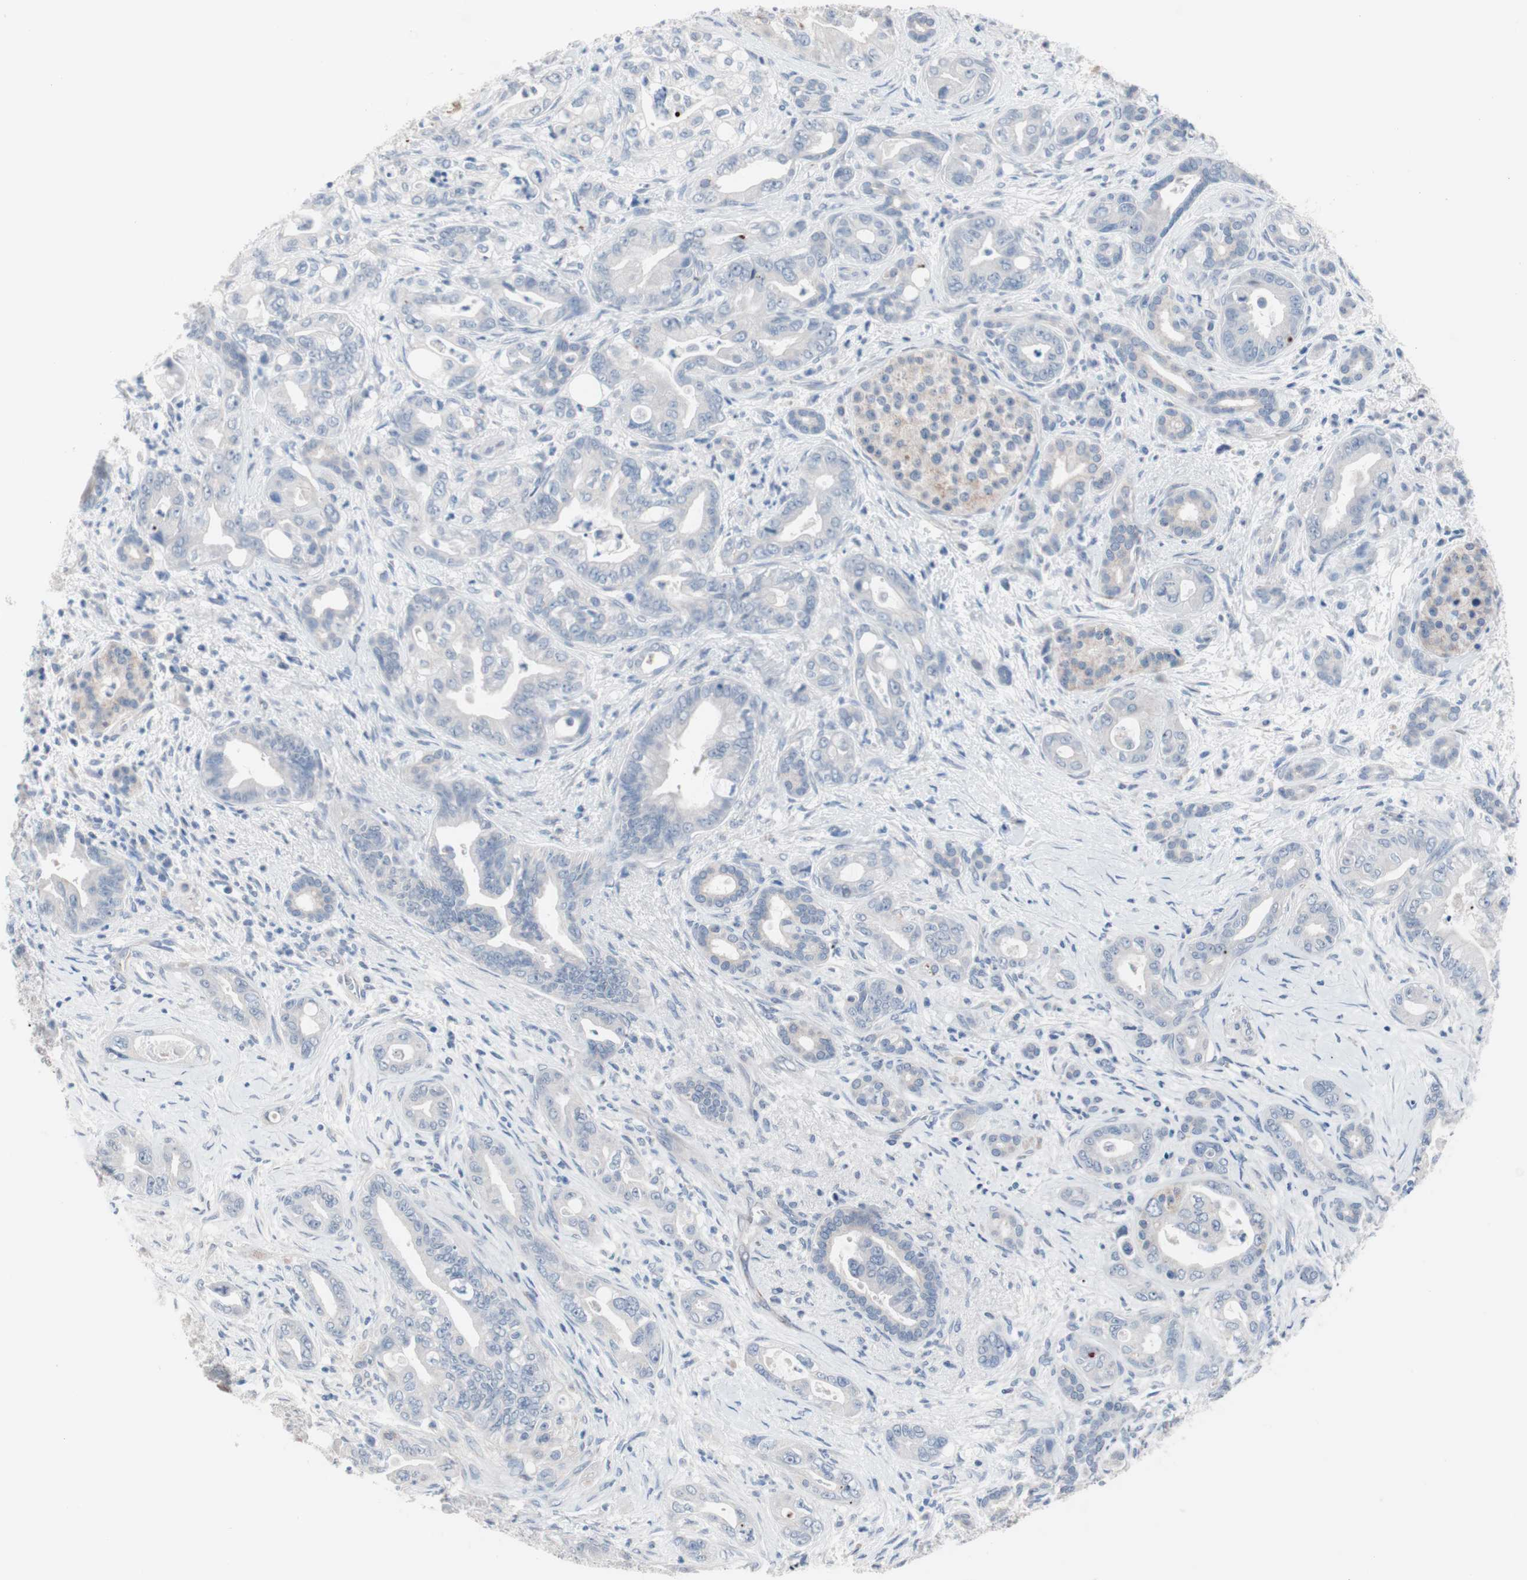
{"staining": {"intensity": "negative", "quantity": "none", "location": "none"}, "tissue": "pancreatic cancer", "cell_type": "Tumor cells", "image_type": "cancer", "snomed": [{"axis": "morphology", "description": "Adenocarcinoma, NOS"}, {"axis": "topography", "description": "Pancreas"}], "caption": "Tumor cells are negative for protein expression in human pancreatic cancer (adenocarcinoma).", "gene": "ULBP1", "patient": {"sex": "male", "age": 70}}